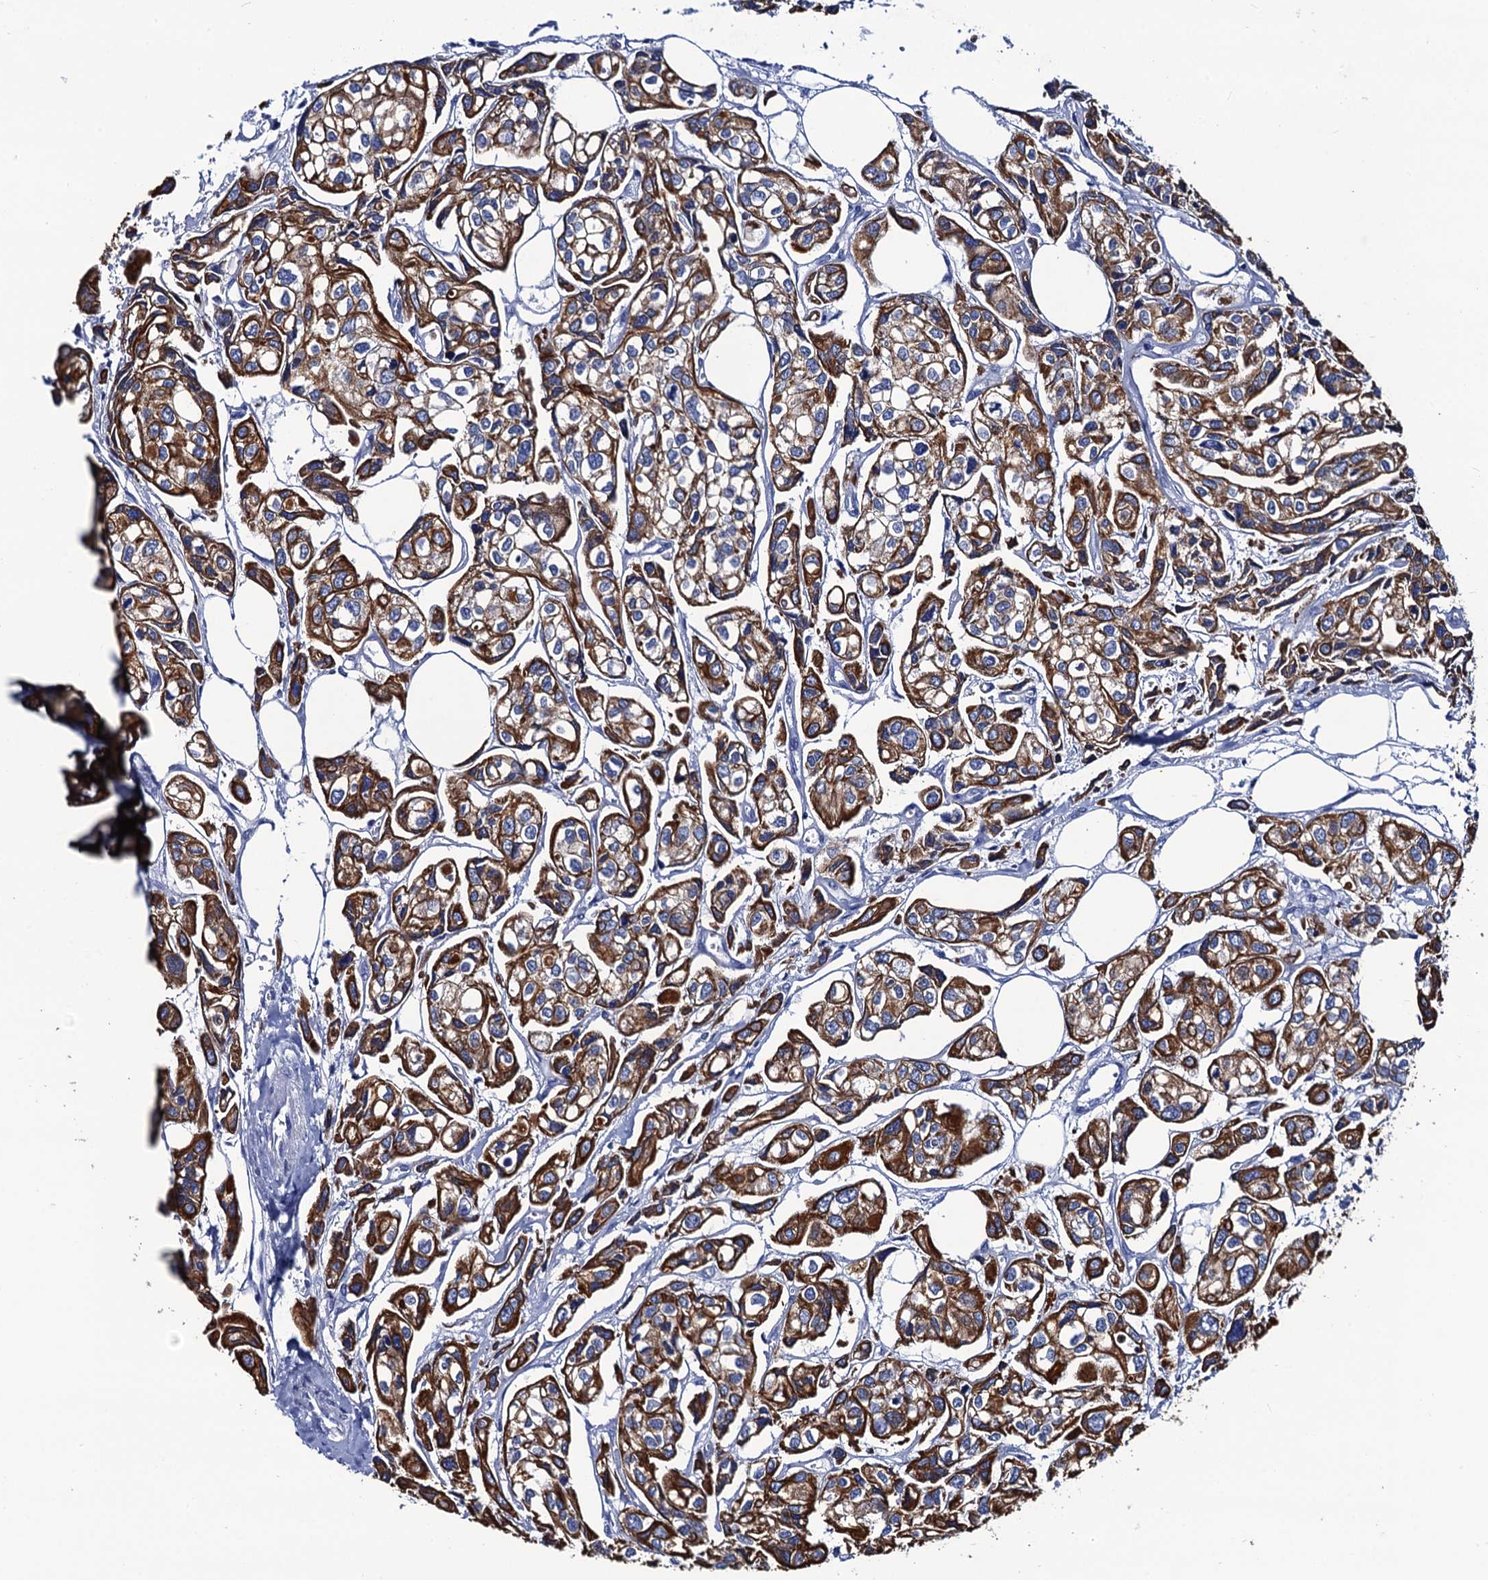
{"staining": {"intensity": "strong", "quantity": ">75%", "location": "cytoplasmic/membranous"}, "tissue": "urothelial cancer", "cell_type": "Tumor cells", "image_type": "cancer", "snomed": [{"axis": "morphology", "description": "Urothelial carcinoma, High grade"}, {"axis": "topography", "description": "Urinary bladder"}], "caption": "Protein staining exhibits strong cytoplasmic/membranous positivity in approximately >75% of tumor cells in urothelial cancer.", "gene": "RAB3IP", "patient": {"sex": "male", "age": 67}}